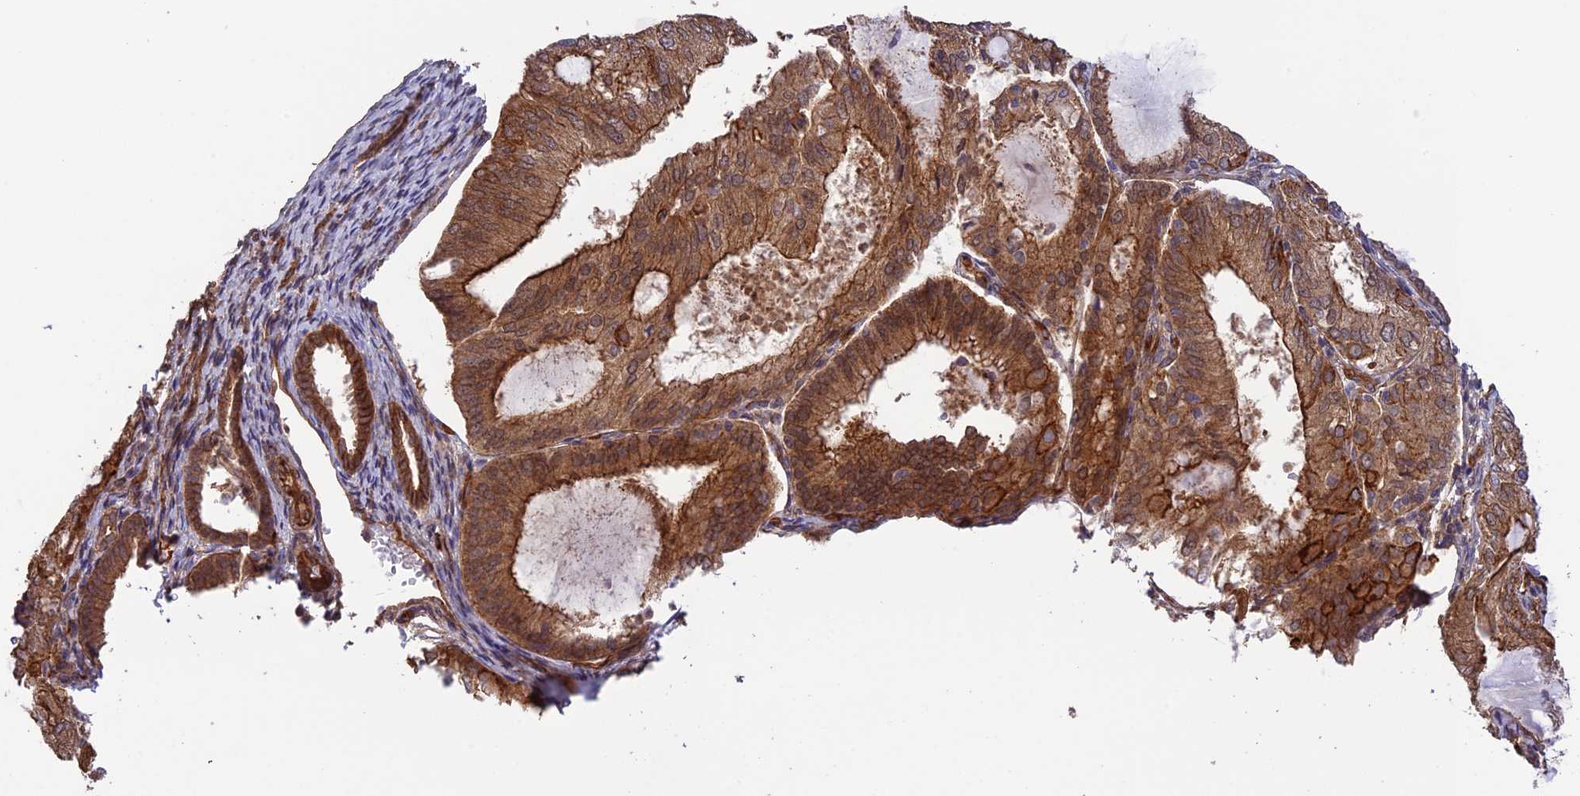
{"staining": {"intensity": "strong", "quantity": ">75%", "location": "cytoplasmic/membranous"}, "tissue": "endometrial cancer", "cell_type": "Tumor cells", "image_type": "cancer", "snomed": [{"axis": "morphology", "description": "Adenocarcinoma, NOS"}, {"axis": "topography", "description": "Endometrium"}], "caption": "IHC image of neoplastic tissue: adenocarcinoma (endometrial) stained using IHC displays high levels of strong protein expression localized specifically in the cytoplasmic/membranous of tumor cells, appearing as a cytoplasmic/membranous brown color.", "gene": "HOMER2", "patient": {"sex": "female", "age": 81}}